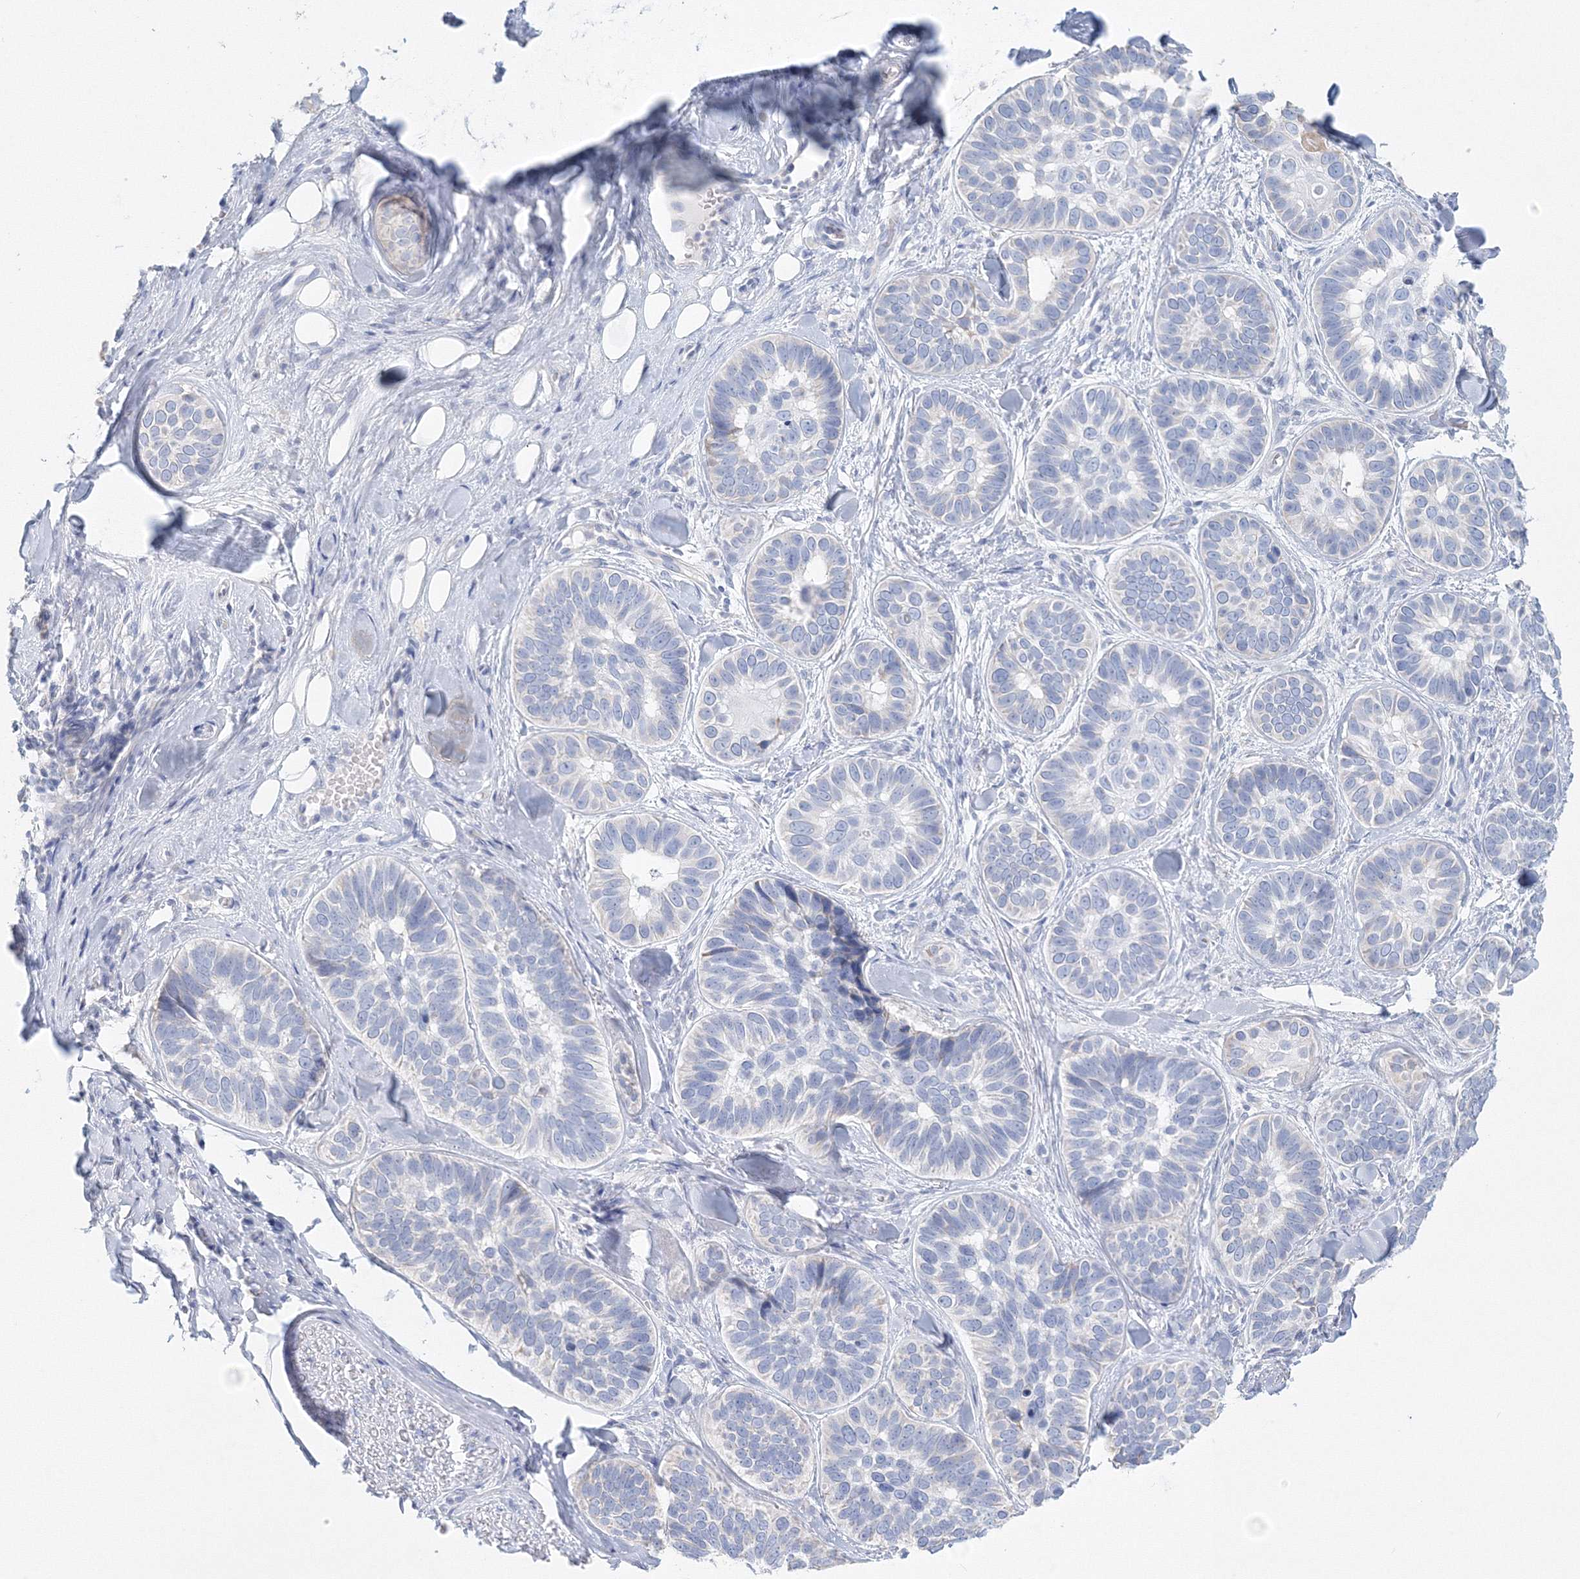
{"staining": {"intensity": "negative", "quantity": "none", "location": "none"}, "tissue": "skin cancer", "cell_type": "Tumor cells", "image_type": "cancer", "snomed": [{"axis": "morphology", "description": "Basal cell carcinoma"}, {"axis": "topography", "description": "Skin"}], "caption": "The micrograph demonstrates no staining of tumor cells in basal cell carcinoma (skin). Brightfield microscopy of immunohistochemistry (IHC) stained with DAB (3,3'-diaminobenzidine) (brown) and hematoxylin (blue), captured at high magnification.", "gene": "VSIG1", "patient": {"sex": "male", "age": 62}}